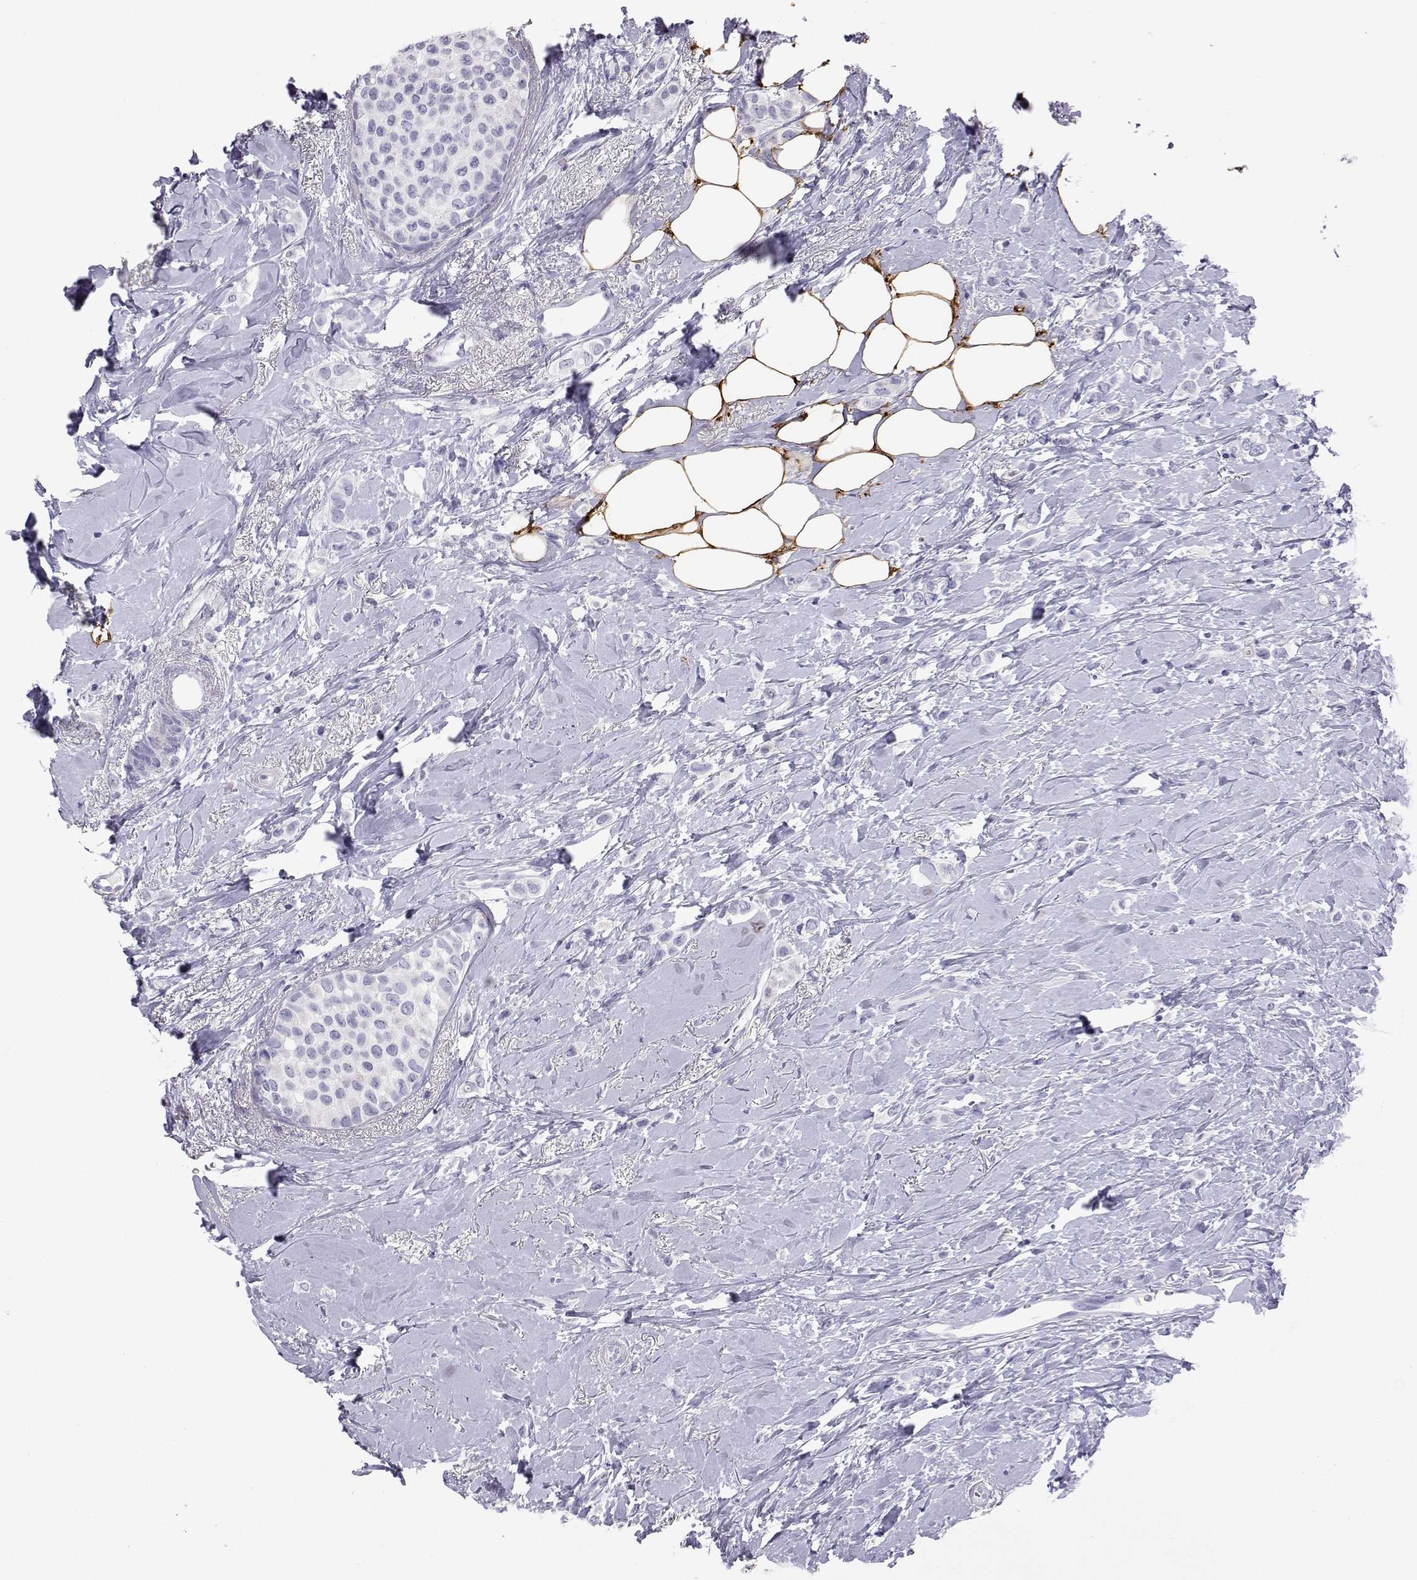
{"staining": {"intensity": "negative", "quantity": "none", "location": "none"}, "tissue": "breast cancer", "cell_type": "Tumor cells", "image_type": "cancer", "snomed": [{"axis": "morphology", "description": "Lobular carcinoma"}, {"axis": "topography", "description": "Breast"}], "caption": "The photomicrograph demonstrates no significant expression in tumor cells of breast lobular carcinoma. (DAB (3,3'-diaminobenzidine) immunohistochemistry visualized using brightfield microscopy, high magnification).", "gene": "PLIN4", "patient": {"sex": "female", "age": 66}}